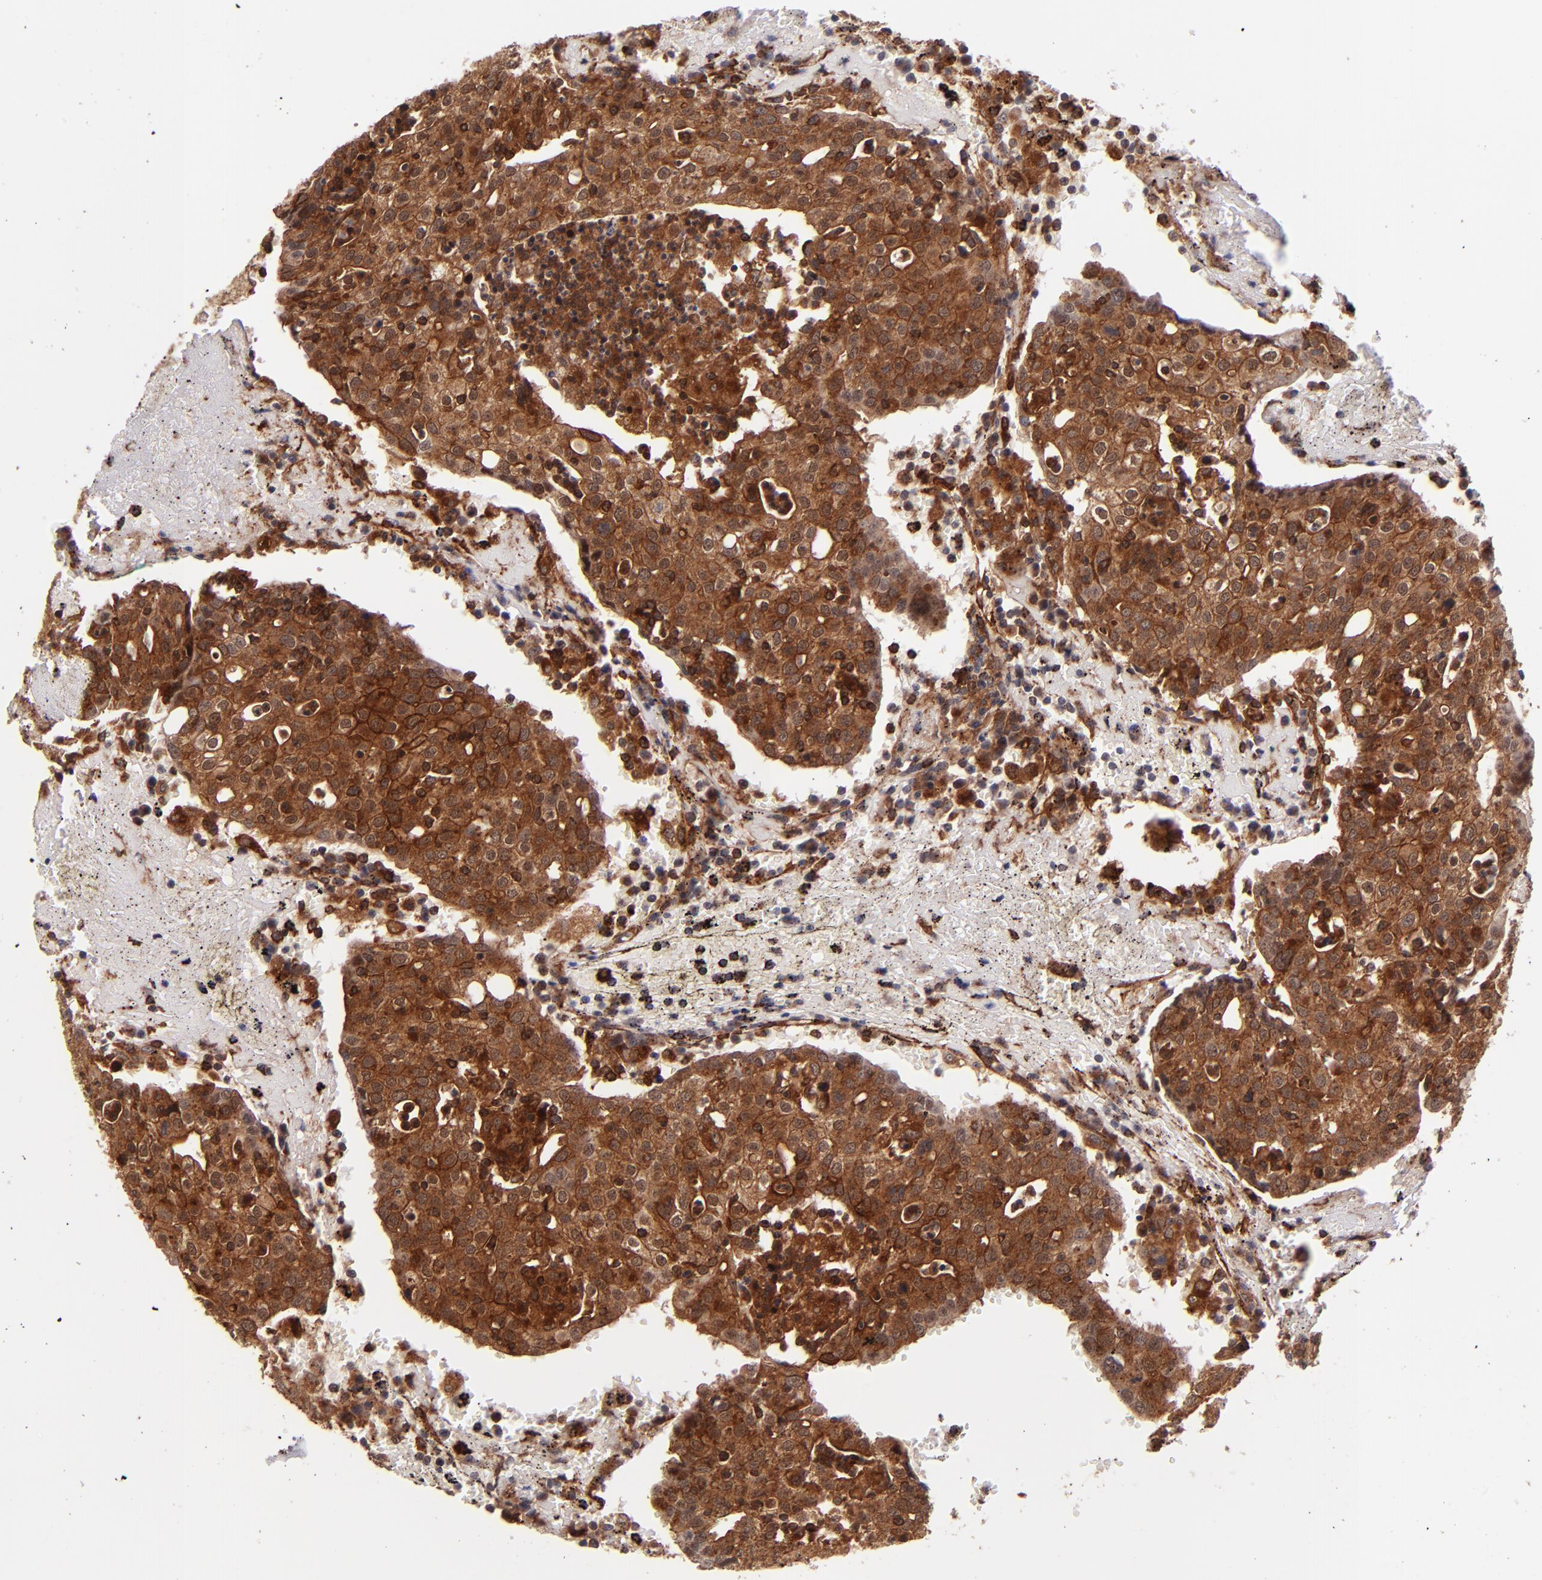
{"staining": {"intensity": "strong", "quantity": ">75%", "location": "cytoplasmic/membranous"}, "tissue": "head and neck cancer", "cell_type": "Tumor cells", "image_type": "cancer", "snomed": [{"axis": "morphology", "description": "Adenocarcinoma, NOS"}, {"axis": "topography", "description": "Salivary gland"}, {"axis": "topography", "description": "Head-Neck"}], "caption": "The micrograph shows immunohistochemical staining of head and neck cancer. There is strong cytoplasmic/membranous staining is identified in about >75% of tumor cells.", "gene": "STX8", "patient": {"sex": "female", "age": 65}}